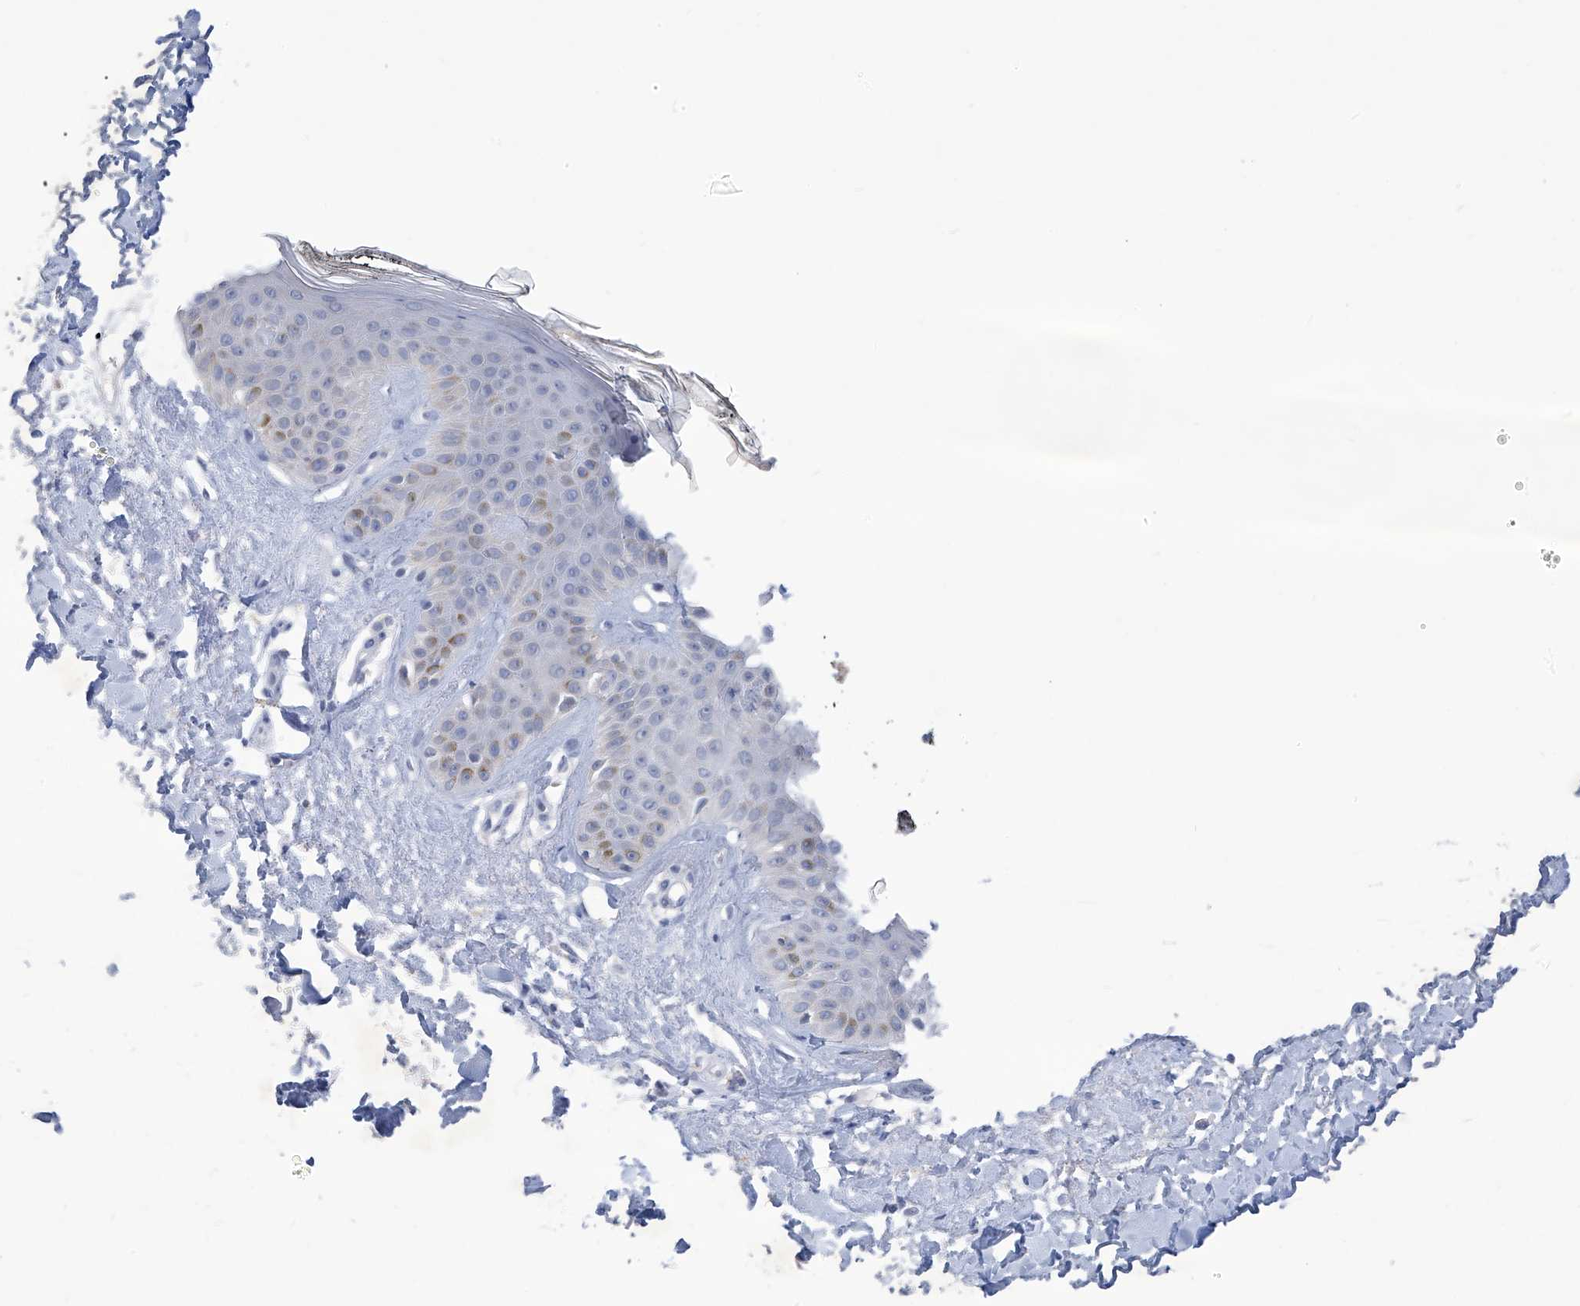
{"staining": {"intensity": "negative", "quantity": "none", "location": "none"}, "tissue": "skin", "cell_type": "Fibroblasts", "image_type": "normal", "snomed": [{"axis": "morphology", "description": "Normal tissue, NOS"}, {"axis": "topography", "description": "Skin"}], "caption": "Unremarkable skin was stained to show a protein in brown. There is no significant staining in fibroblasts. (Stains: DAB immunohistochemistry (IHC) with hematoxylin counter stain, Microscopy: brightfield microscopy at high magnification).", "gene": "IBA57", "patient": {"sex": "female", "age": 64}}